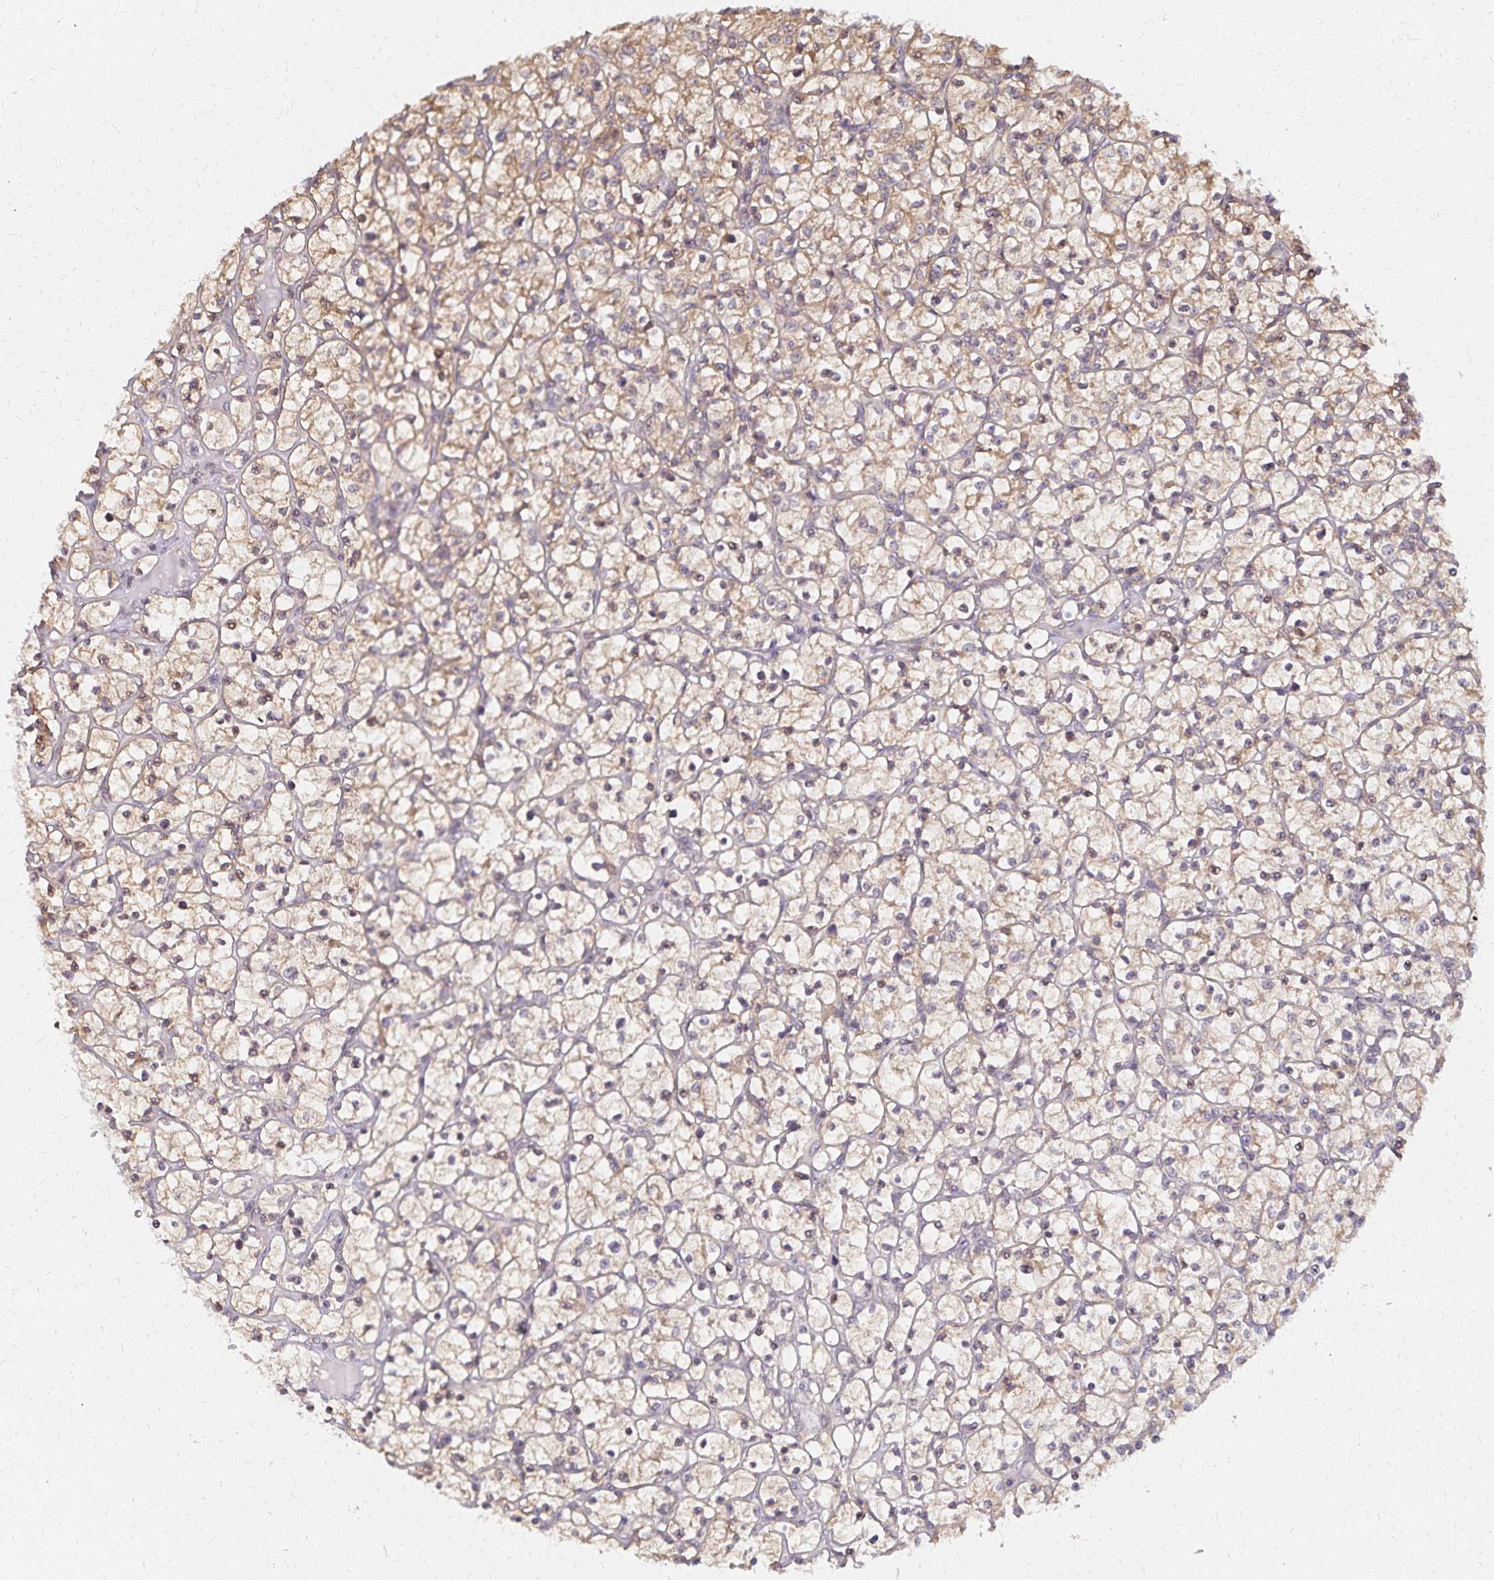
{"staining": {"intensity": "weak", "quantity": ">75%", "location": "cytoplasmic/membranous"}, "tissue": "renal cancer", "cell_type": "Tumor cells", "image_type": "cancer", "snomed": [{"axis": "morphology", "description": "Adenocarcinoma, NOS"}, {"axis": "topography", "description": "Kidney"}], "caption": "Tumor cells show low levels of weak cytoplasmic/membranous staining in about >75% of cells in adenocarcinoma (renal).", "gene": "RAB9B", "patient": {"sex": "female", "age": 64}}